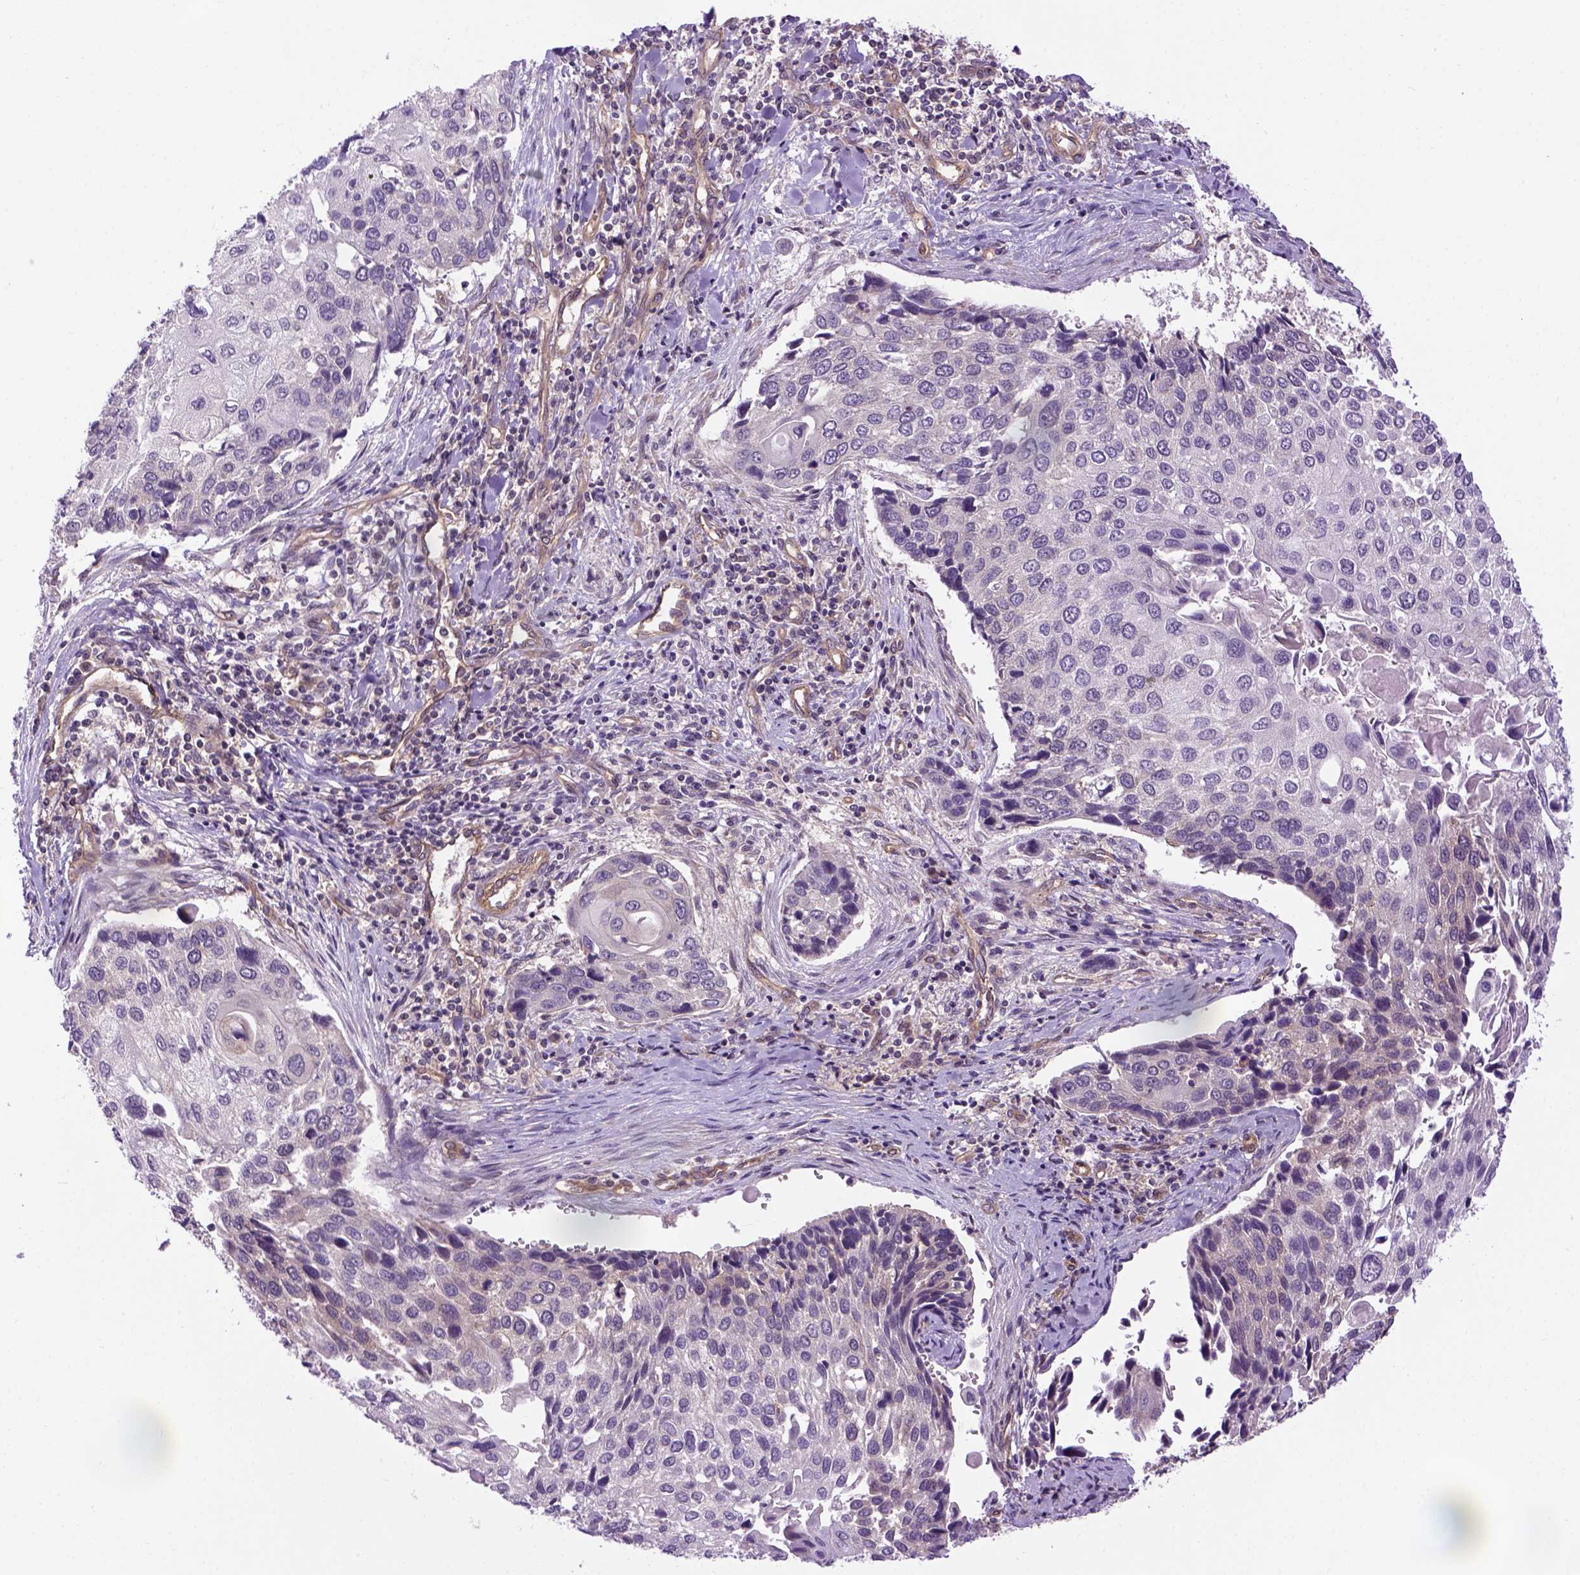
{"staining": {"intensity": "negative", "quantity": "none", "location": "none"}, "tissue": "lung cancer", "cell_type": "Tumor cells", "image_type": "cancer", "snomed": [{"axis": "morphology", "description": "Squamous cell carcinoma, NOS"}, {"axis": "morphology", "description": "Squamous cell carcinoma, metastatic, NOS"}, {"axis": "topography", "description": "Lung"}], "caption": "IHC micrograph of neoplastic tissue: human lung cancer (squamous cell carcinoma) stained with DAB (3,3'-diaminobenzidine) exhibits no significant protein expression in tumor cells.", "gene": "CASKIN2", "patient": {"sex": "male", "age": 63}}